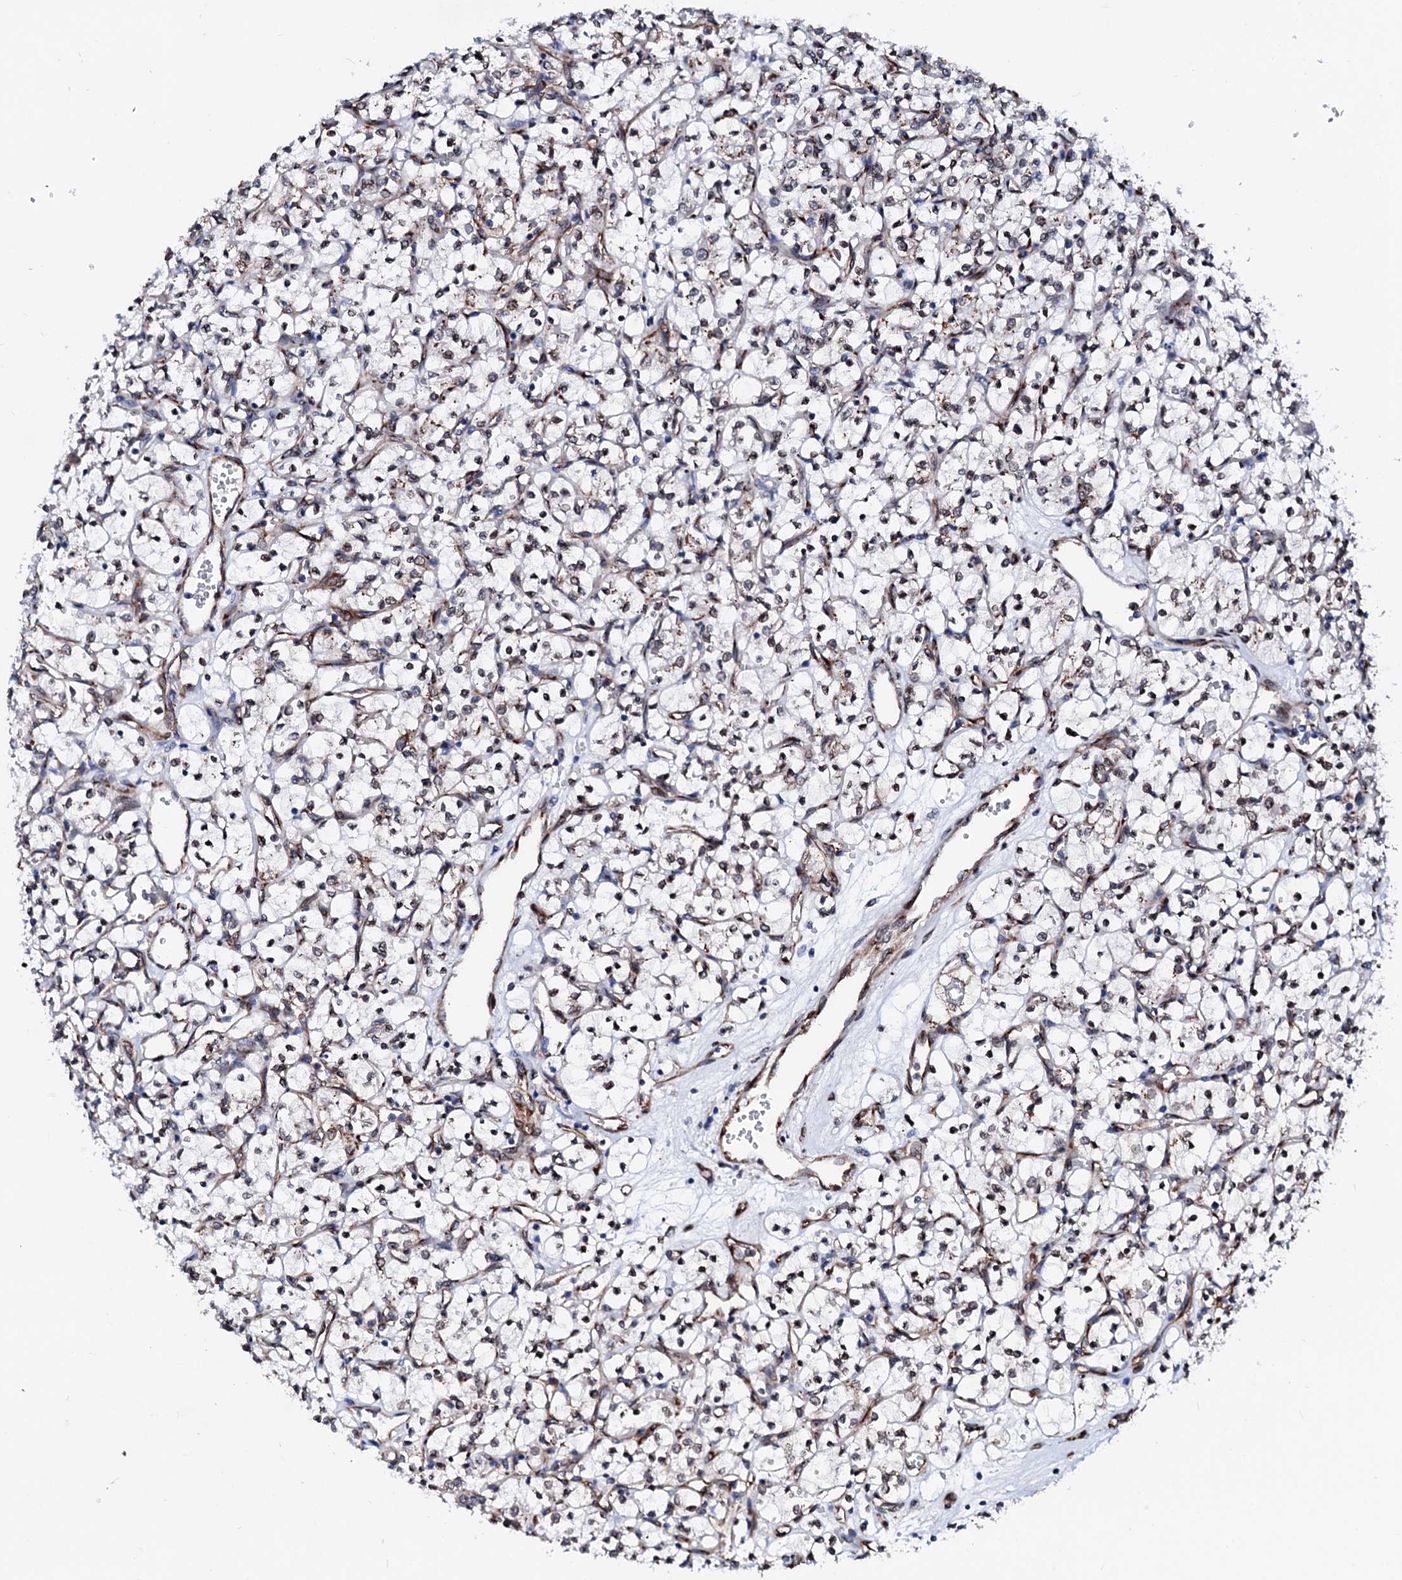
{"staining": {"intensity": "negative", "quantity": "none", "location": "none"}, "tissue": "renal cancer", "cell_type": "Tumor cells", "image_type": "cancer", "snomed": [{"axis": "morphology", "description": "Adenocarcinoma, NOS"}, {"axis": "topography", "description": "Kidney"}], "caption": "High power microscopy histopathology image of an IHC photomicrograph of renal adenocarcinoma, revealing no significant positivity in tumor cells.", "gene": "TMCO3", "patient": {"sex": "female", "age": 69}}